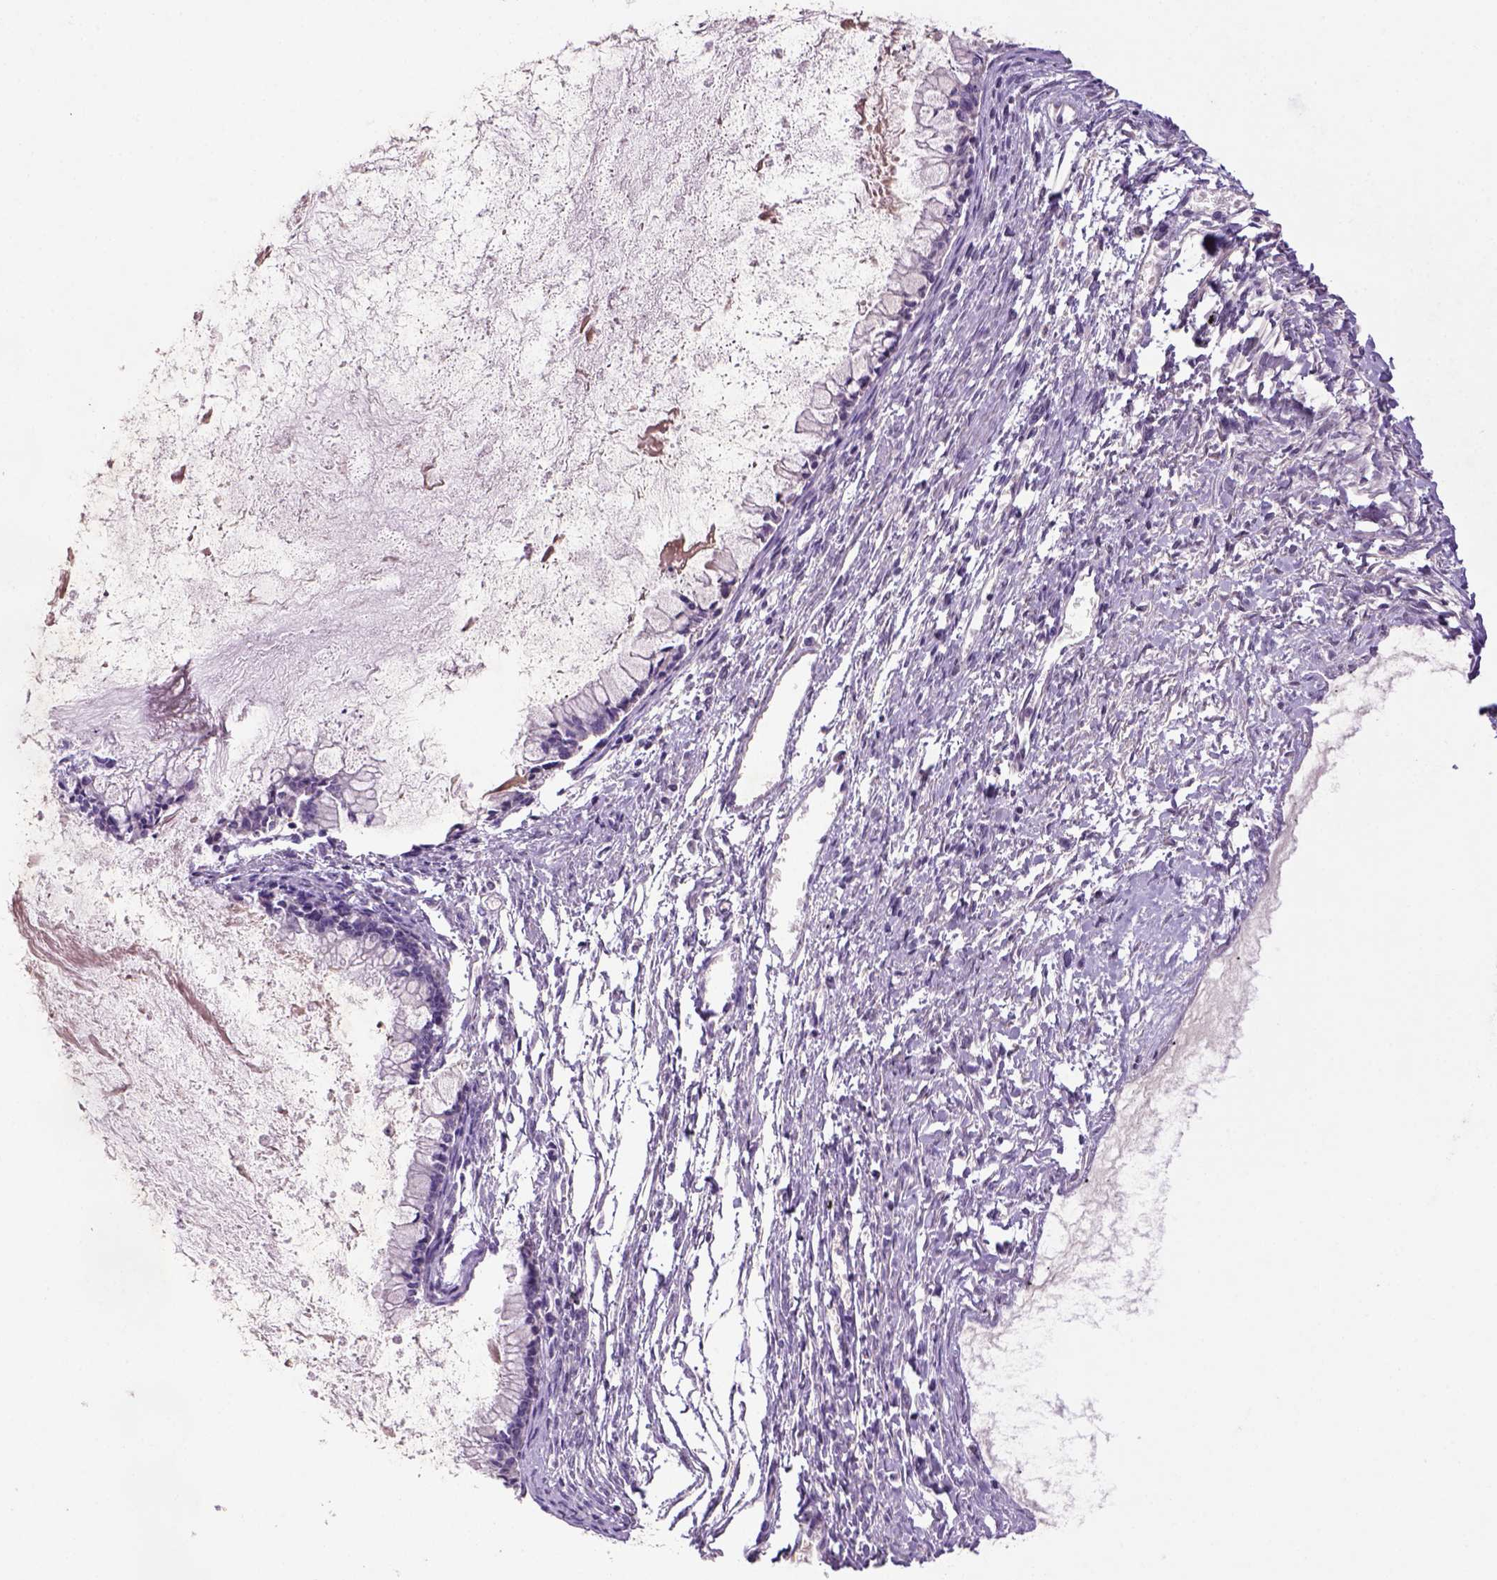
{"staining": {"intensity": "negative", "quantity": "none", "location": "none"}, "tissue": "ovarian cancer", "cell_type": "Tumor cells", "image_type": "cancer", "snomed": [{"axis": "morphology", "description": "Cystadenocarcinoma, mucinous, NOS"}, {"axis": "topography", "description": "Ovary"}], "caption": "Ovarian cancer was stained to show a protein in brown. There is no significant expression in tumor cells.", "gene": "NLGN2", "patient": {"sex": "female", "age": 67}}